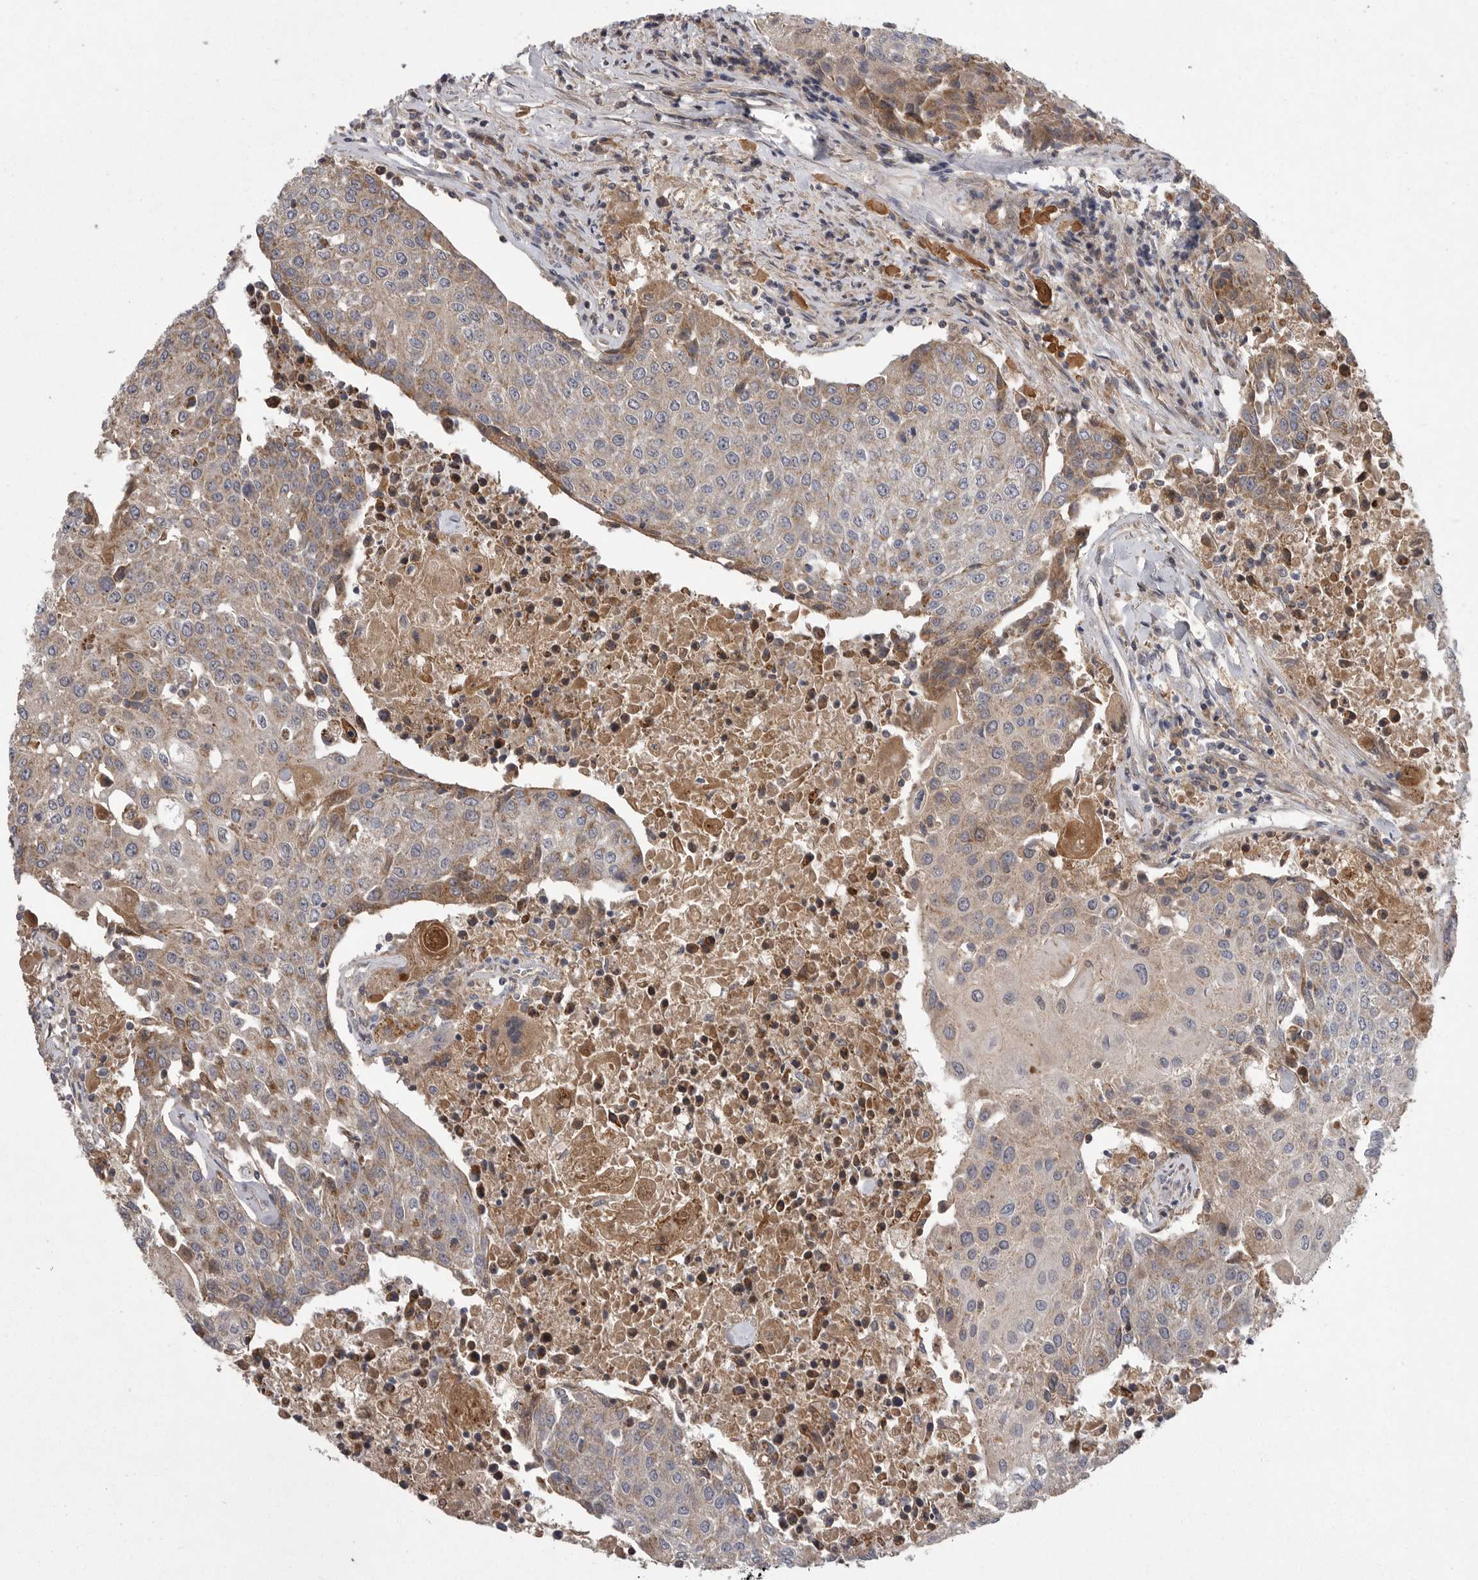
{"staining": {"intensity": "moderate", "quantity": "25%-75%", "location": "cytoplasmic/membranous"}, "tissue": "urothelial cancer", "cell_type": "Tumor cells", "image_type": "cancer", "snomed": [{"axis": "morphology", "description": "Urothelial carcinoma, High grade"}, {"axis": "topography", "description": "Urinary bladder"}], "caption": "High-power microscopy captured an immunohistochemistry photomicrograph of high-grade urothelial carcinoma, revealing moderate cytoplasmic/membranous positivity in approximately 25%-75% of tumor cells.", "gene": "CRP", "patient": {"sex": "female", "age": 85}}